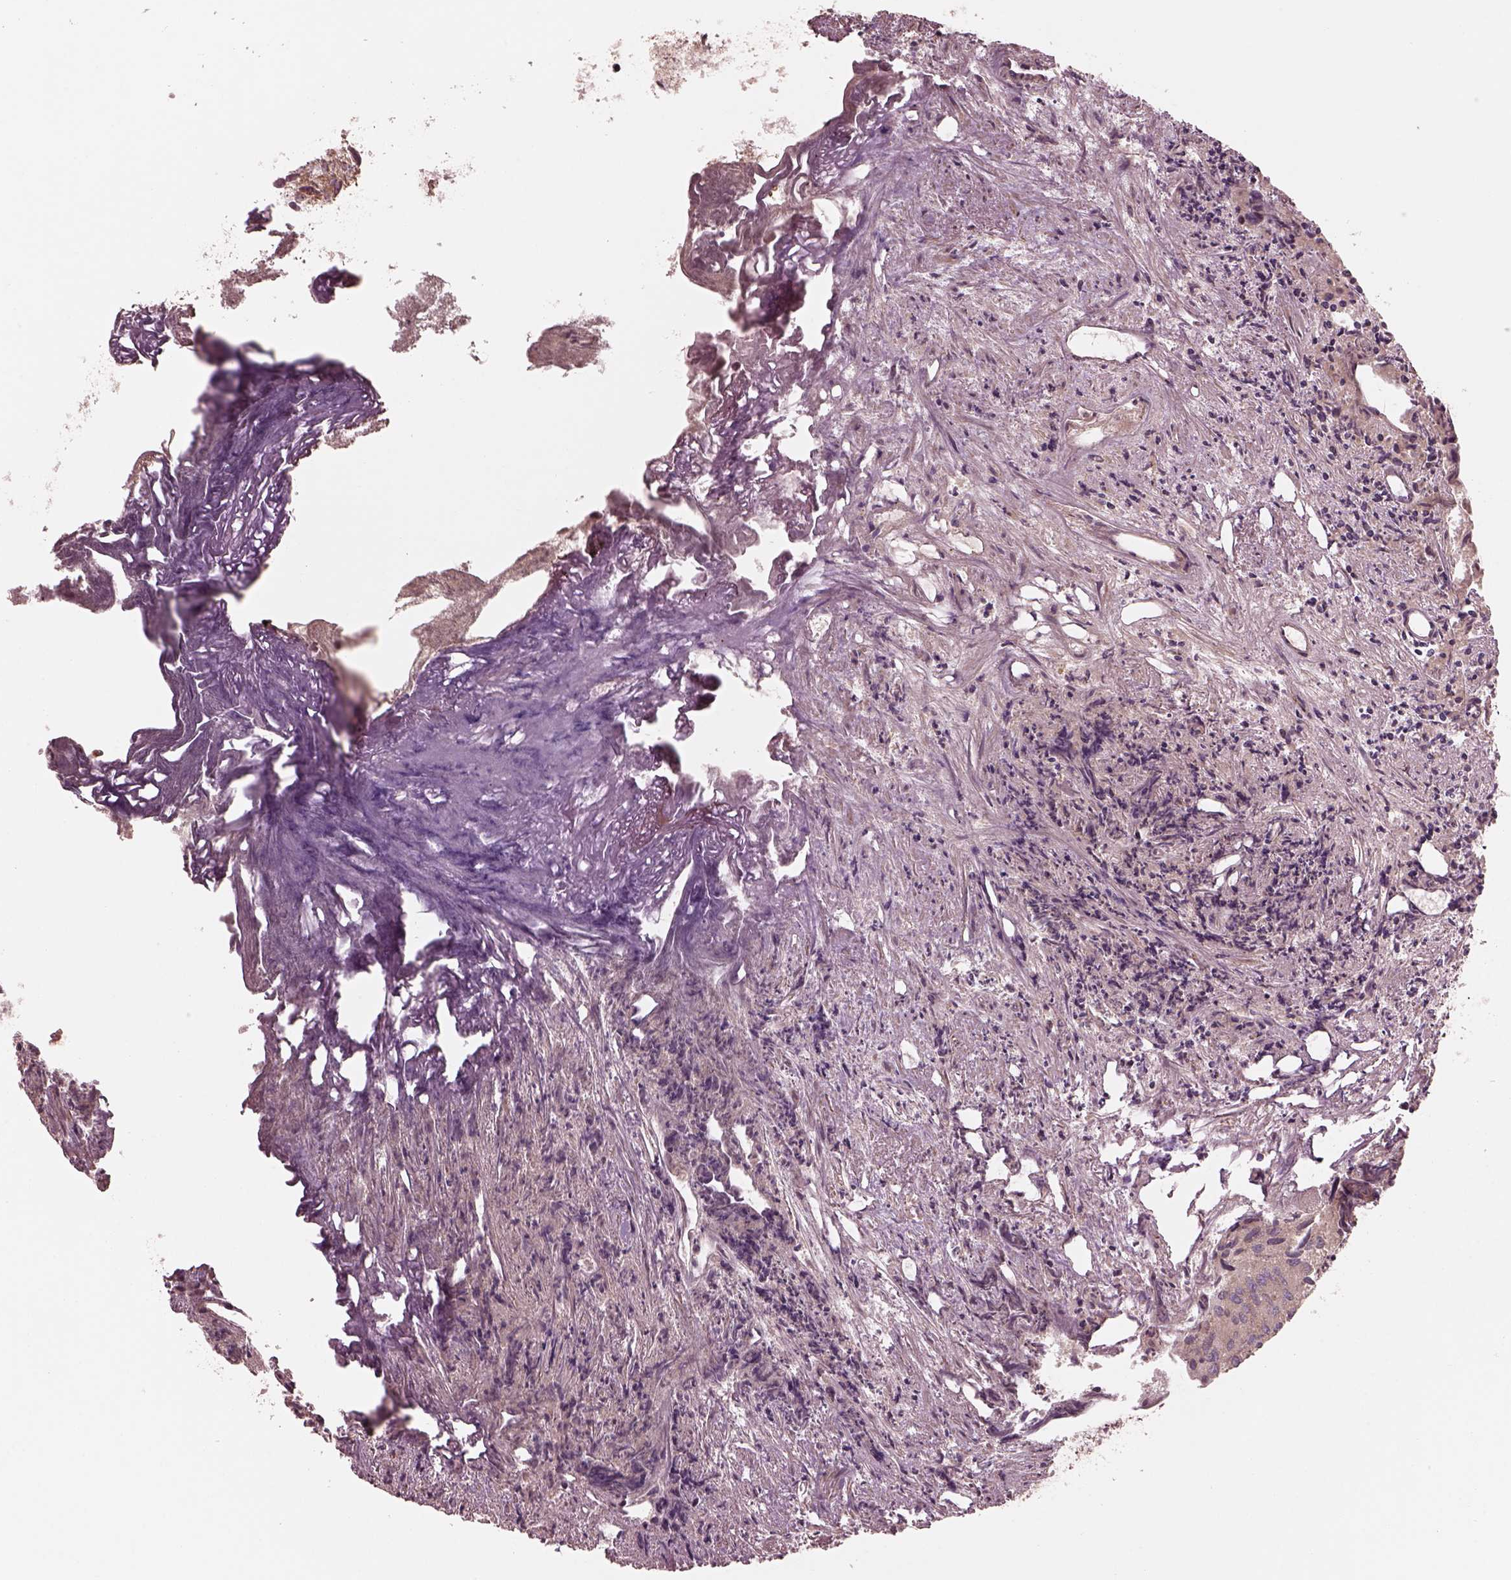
{"staining": {"intensity": "weak", "quantity": ">75%", "location": "cytoplasmic/membranous"}, "tissue": "prostate cancer", "cell_type": "Tumor cells", "image_type": "cancer", "snomed": [{"axis": "morphology", "description": "Adenocarcinoma, High grade"}, {"axis": "topography", "description": "Prostate"}], "caption": "IHC (DAB) staining of human prostate cancer demonstrates weak cytoplasmic/membranous protein staining in about >75% of tumor cells.", "gene": "PIK3R2", "patient": {"sex": "male", "age": 58}}